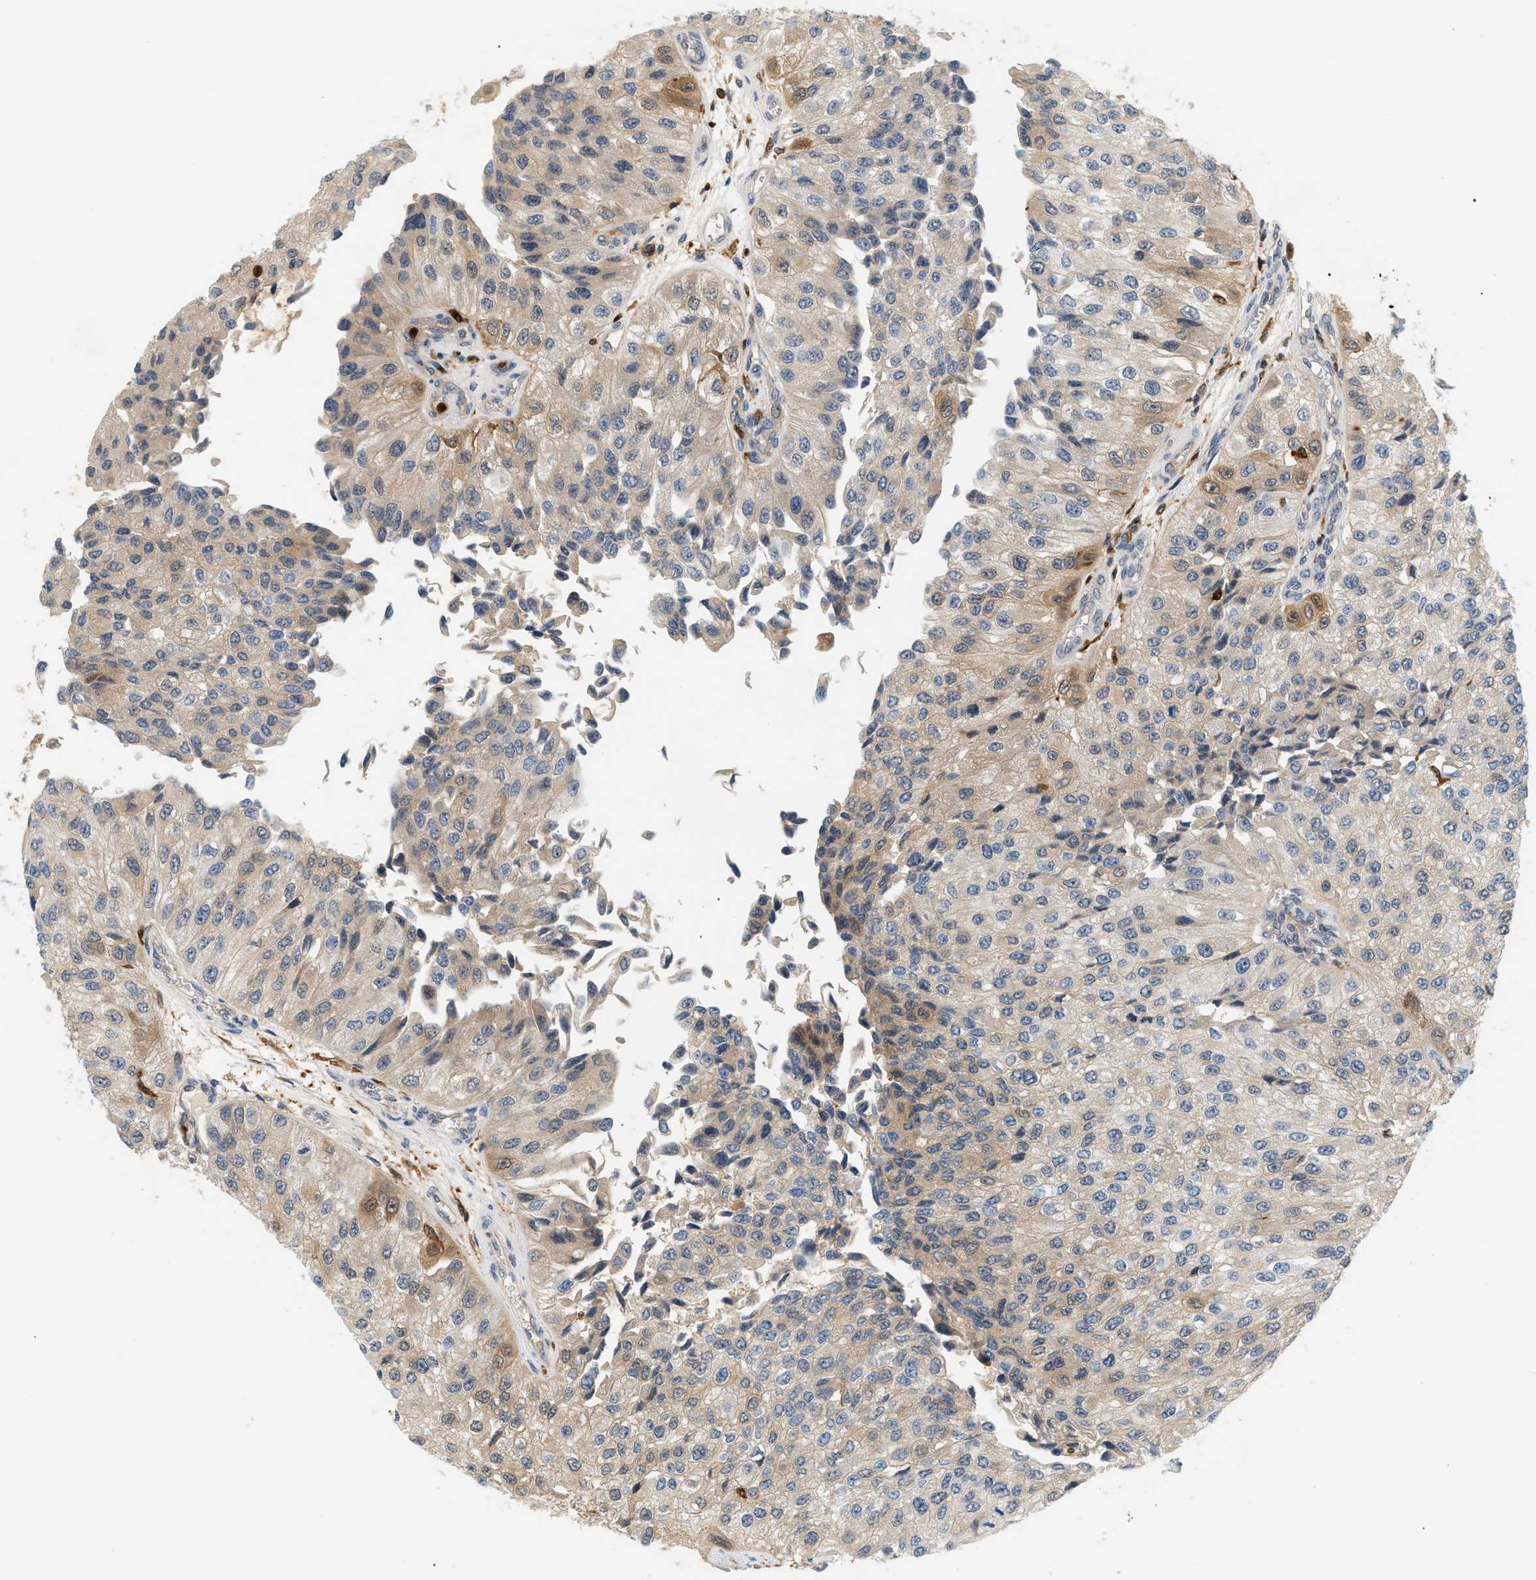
{"staining": {"intensity": "weak", "quantity": "25%-75%", "location": "cytoplasmic/membranous"}, "tissue": "urothelial cancer", "cell_type": "Tumor cells", "image_type": "cancer", "snomed": [{"axis": "morphology", "description": "Urothelial carcinoma, High grade"}, {"axis": "topography", "description": "Kidney"}, {"axis": "topography", "description": "Urinary bladder"}], "caption": "IHC of human urothelial cancer demonstrates low levels of weak cytoplasmic/membranous expression in about 25%-75% of tumor cells.", "gene": "PYCARD", "patient": {"sex": "male", "age": 77}}